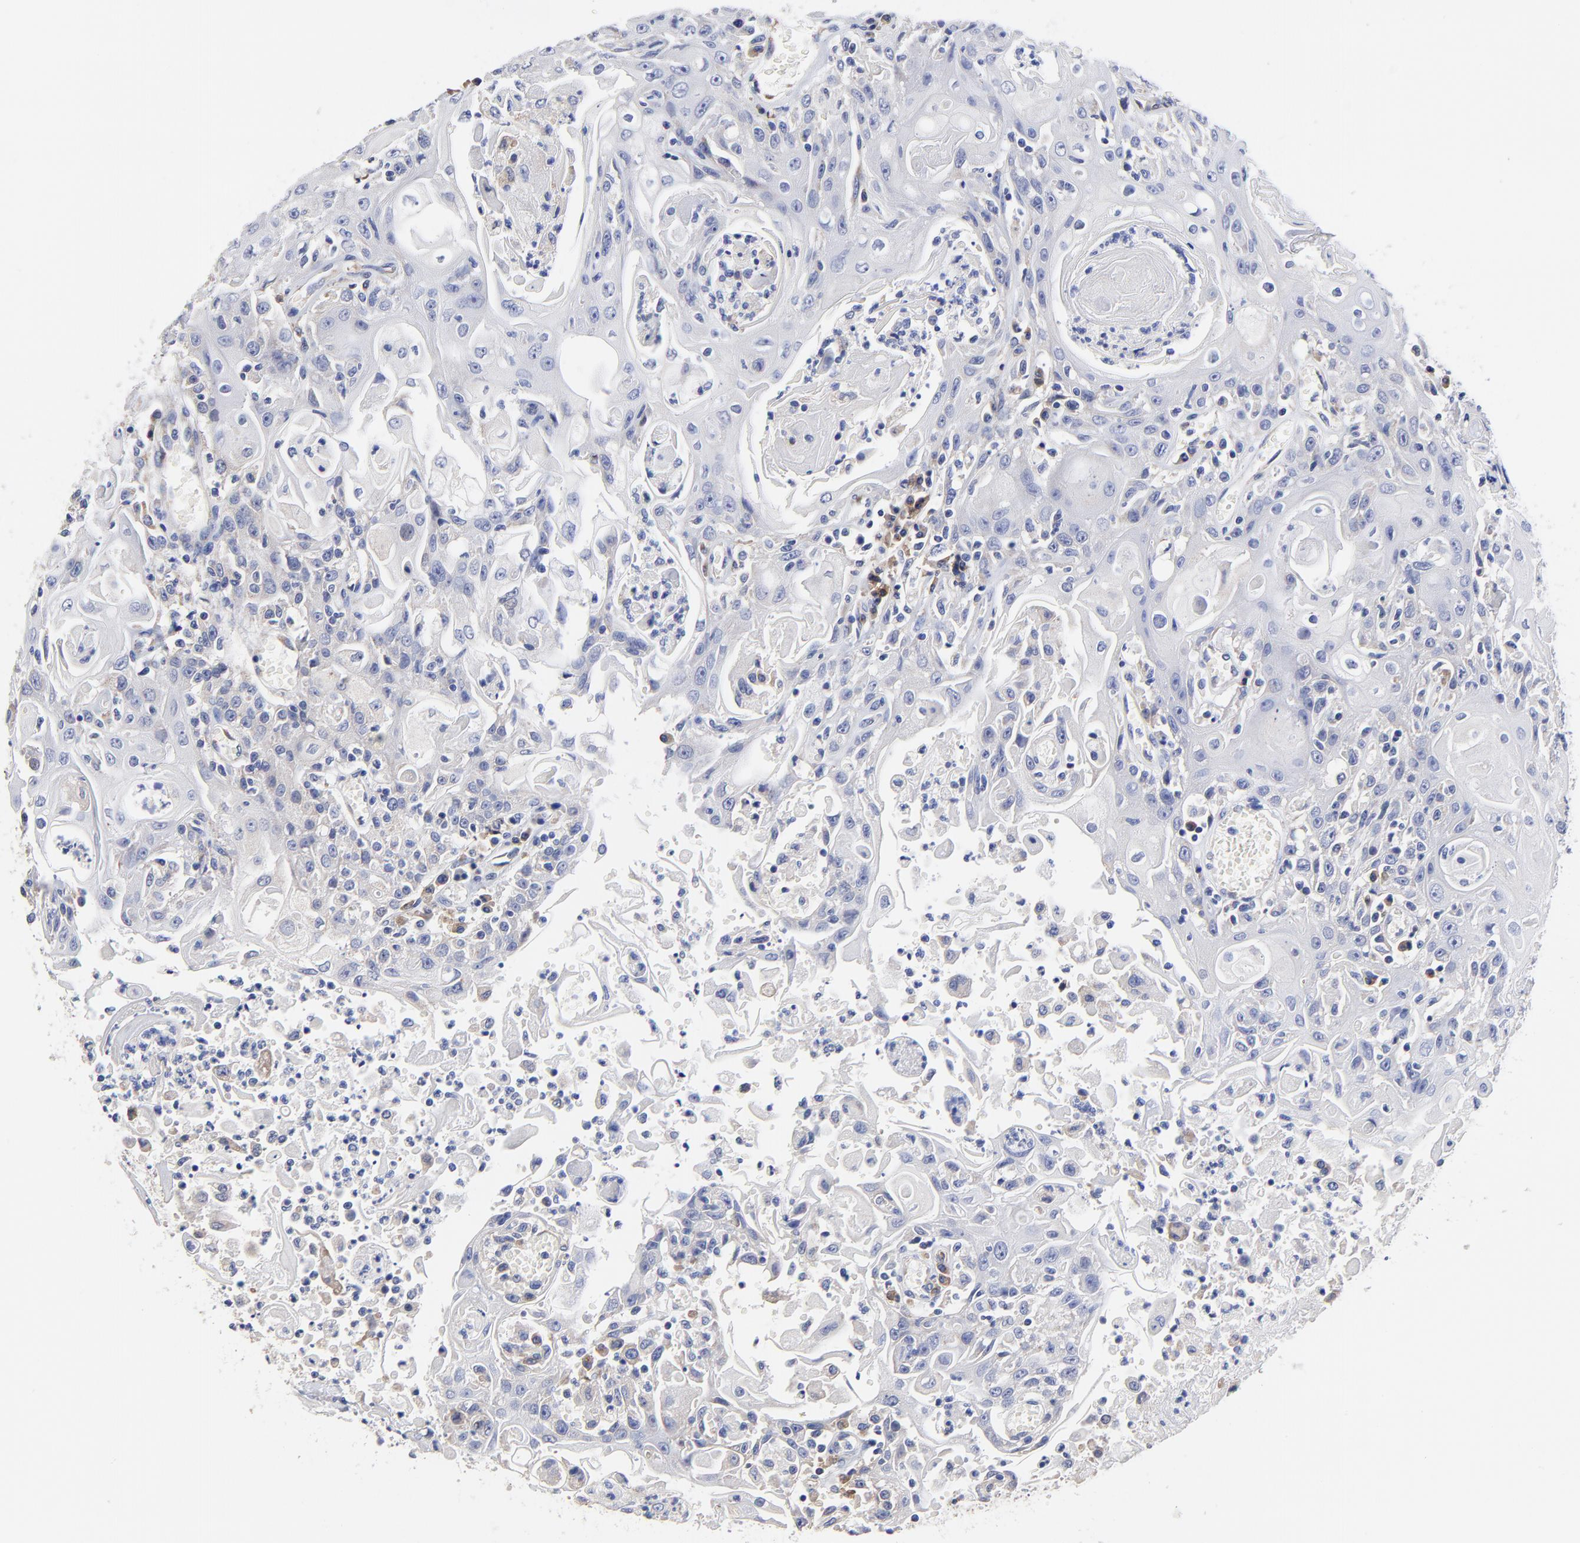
{"staining": {"intensity": "negative", "quantity": "none", "location": "none"}, "tissue": "head and neck cancer", "cell_type": "Tumor cells", "image_type": "cancer", "snomed": [{"axis": "morphology", "description": "Squamous cell carcinoma, NOS"}, {"axis": "topography", "description": "Oral tissue"}, {"axis": "topography", "description": "Head-Neck"}], "caption": "This photomicrograph is of squamous cell carcinoma (head and neck) stained with immunohistochemistry to label a protein in brown with the nuclei are counter-stained blue. There is no expression in tumor cells.", "gene": "LAX1", "patient": {"sex": "female", "age": 76}}